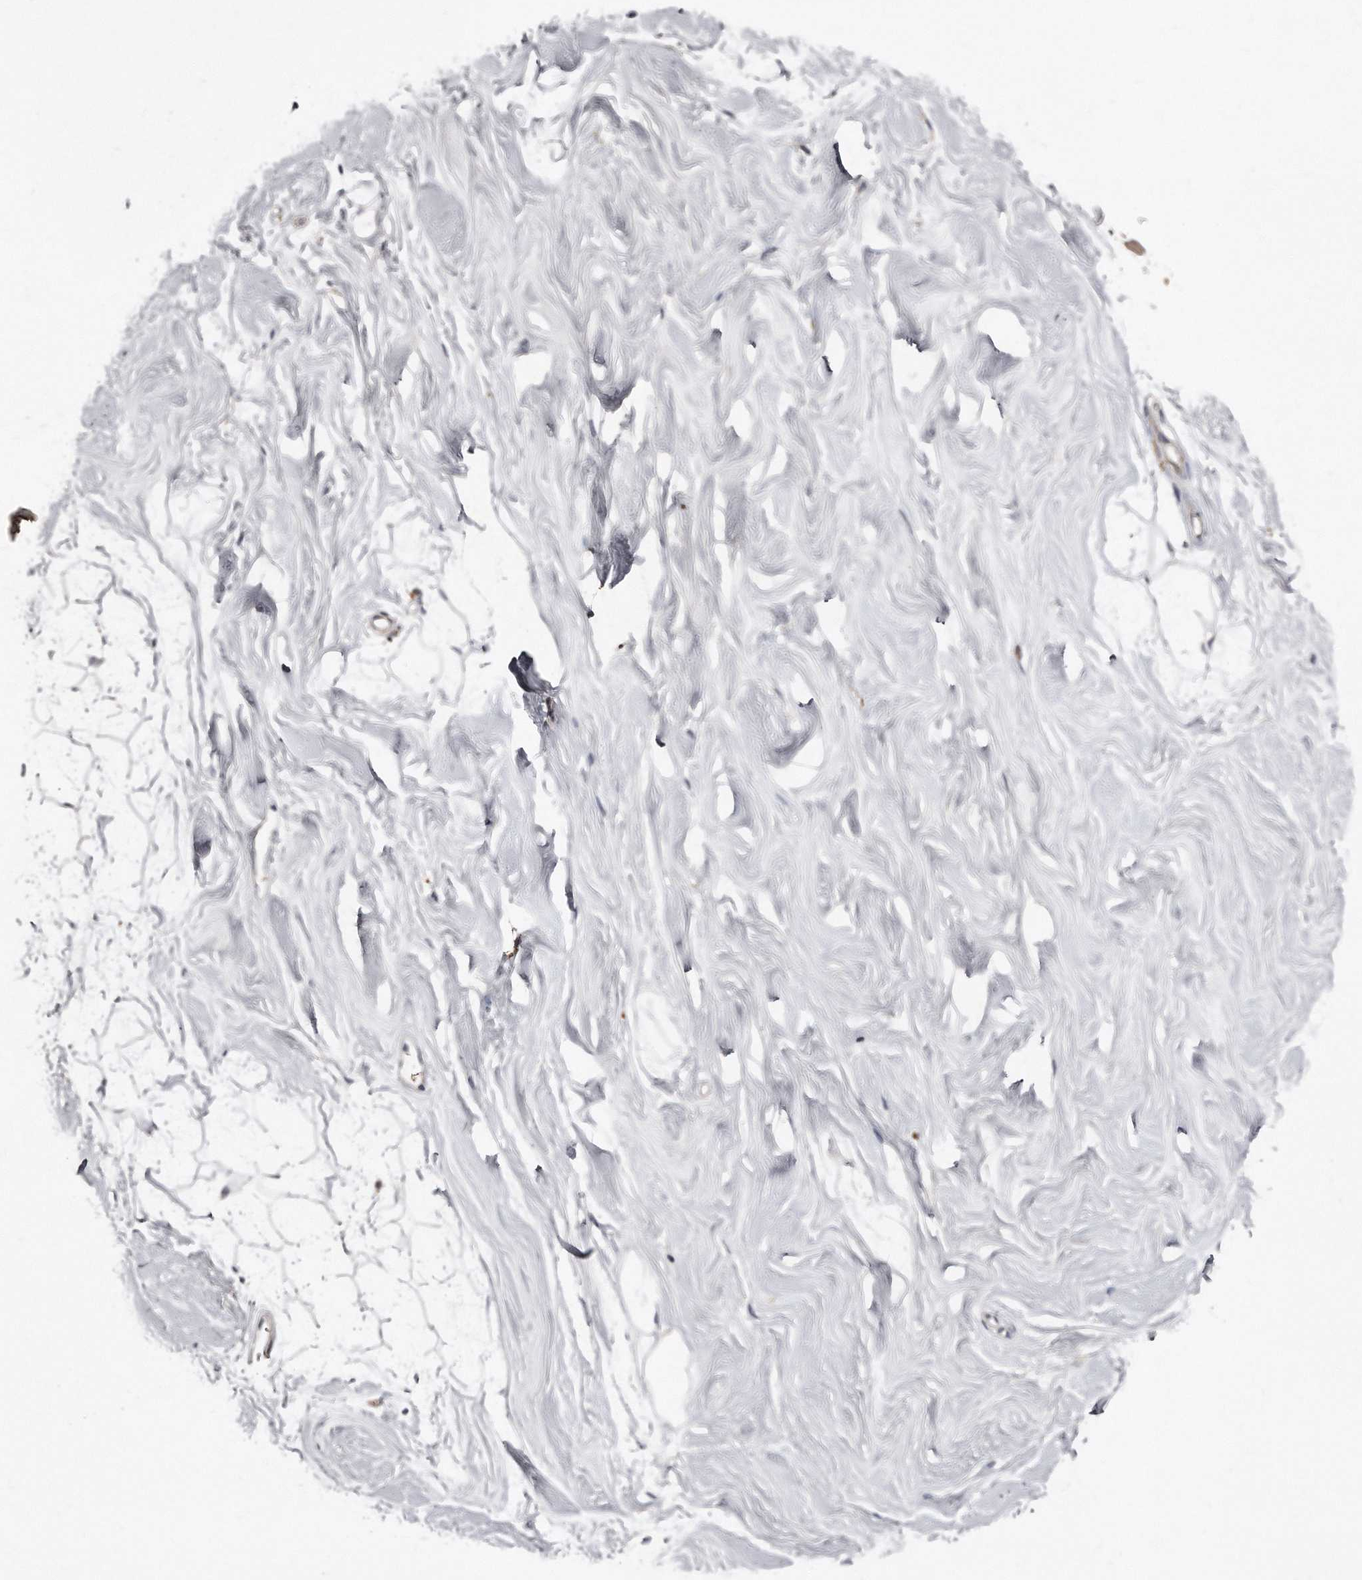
{"staining": {"intensity": "negative", "quantity": "none", "location": "none"}, "tissue": "breast", "cell_type": "Adipocytes", "image_type": "normal", "snomed": [{"axis": "morphology", "description": "Normal tissue, NOS"}, {"axis": "topography", "description": "Breast"}], "caption": "Immunohistochemical staining of benign human breast exhibits no significant positivity in adipocytes.", "gene": "LMOD1", "patient": {"sex": "female", "age": 26}}